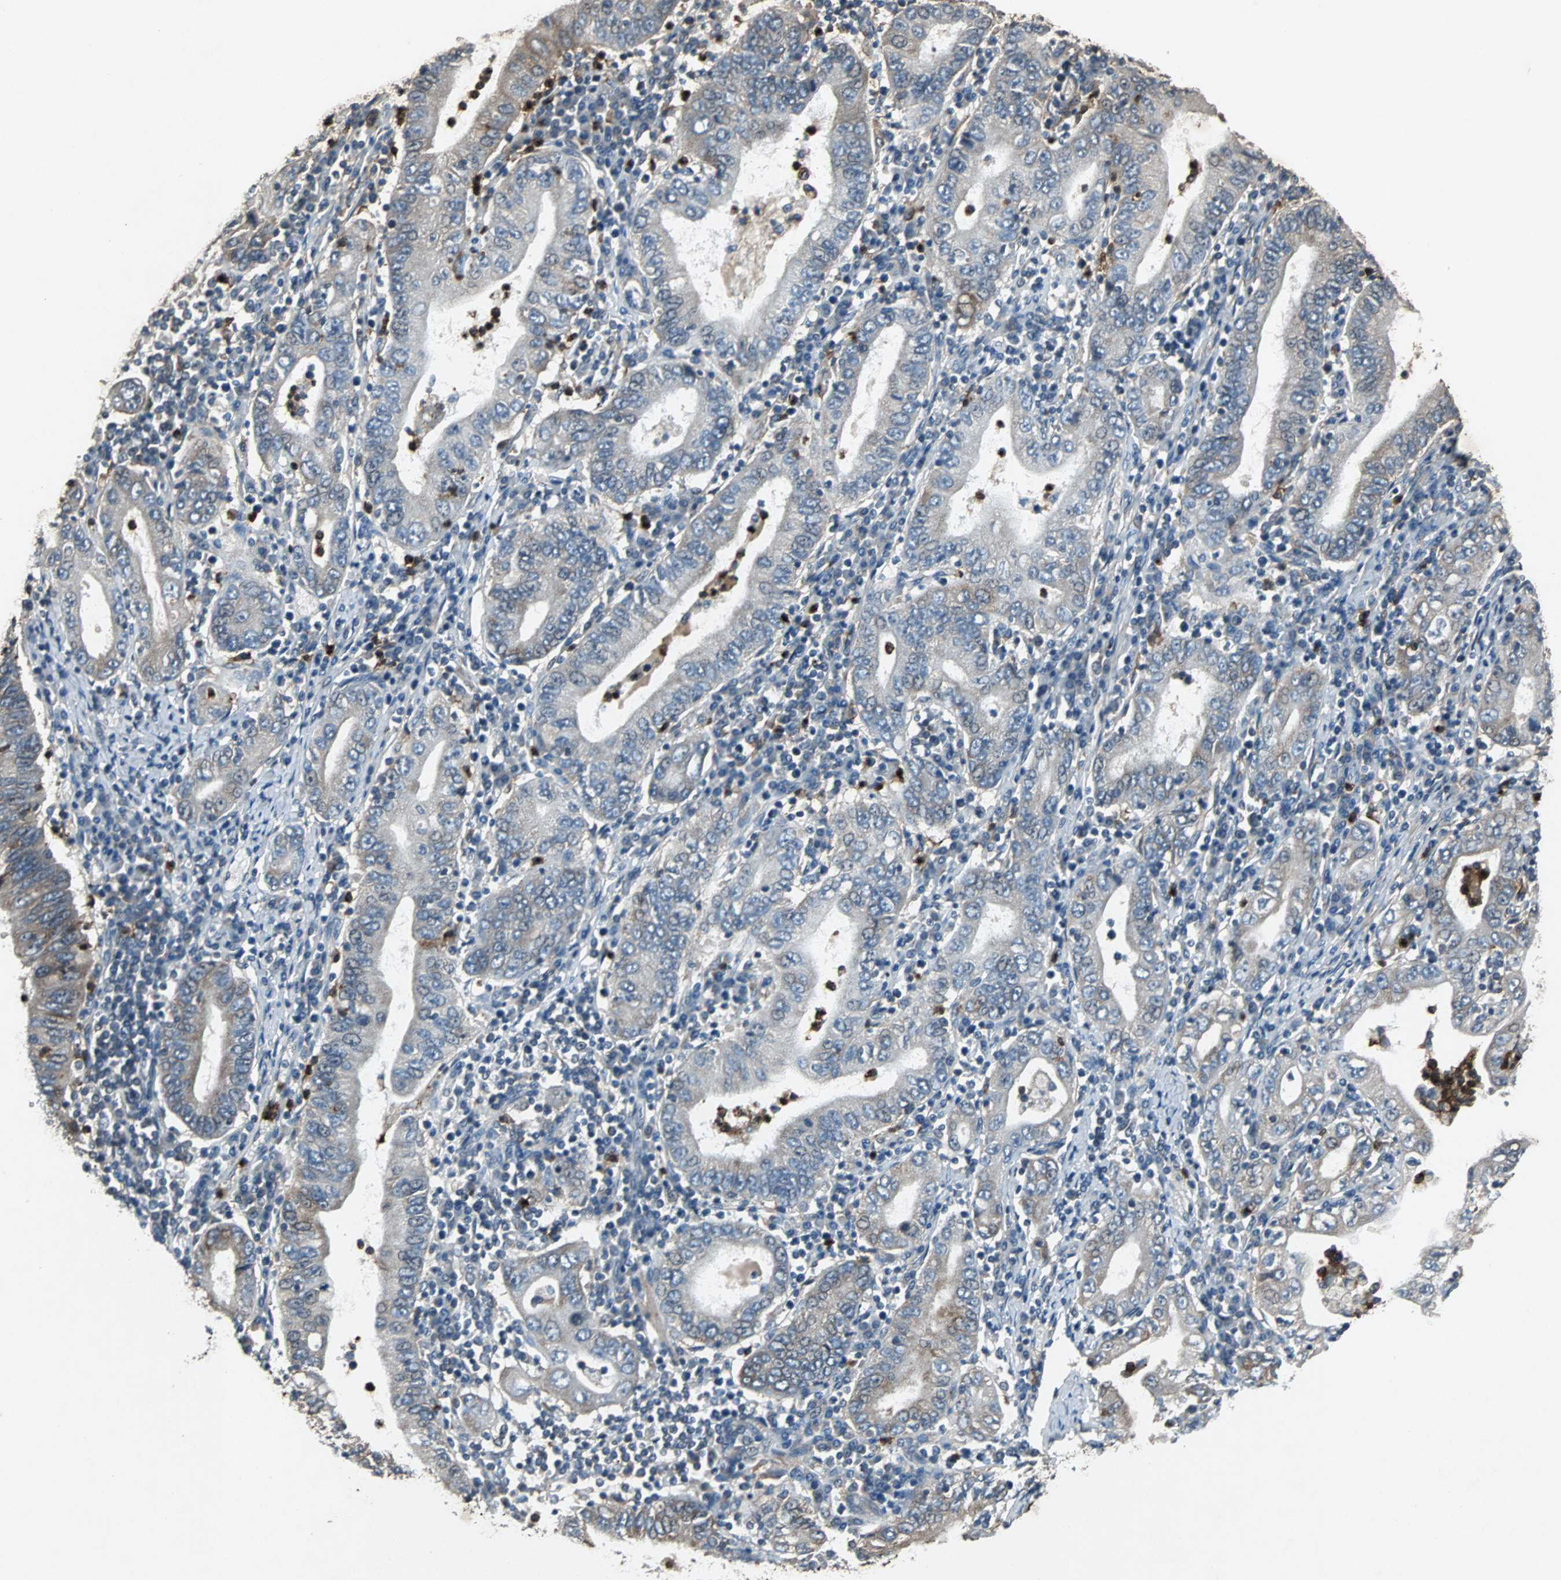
{"staining": {"intensity": "weak", "quantity": "<25%", "location": "cytoplasmic/membranous"}, "tissue": "stomach cancer", "cell_type": "Tumor cells", "image_type": "cancer", "snomed": [{"axis": "morphology", "description": "Normal tissue, NOS"}, {"axis": "morphology", "description": "Adenocarcinoma, NOS"}, {"axis": "topography", "description": "Esophagus"}, {"axis": "topography", "description": "Stomach, upper"}, {"axis": "topography", "description": "Peripheral nerve tissue"}], "caption": "An image of human adenocarcinoma (stomach) is negative for staining in tumor cells. (DAB (3,3'-diaminobenzidine) IHC with hematoxylin counter stain).", "gene": "SOS1", "patient": {"sex": "male", "age": 62}}